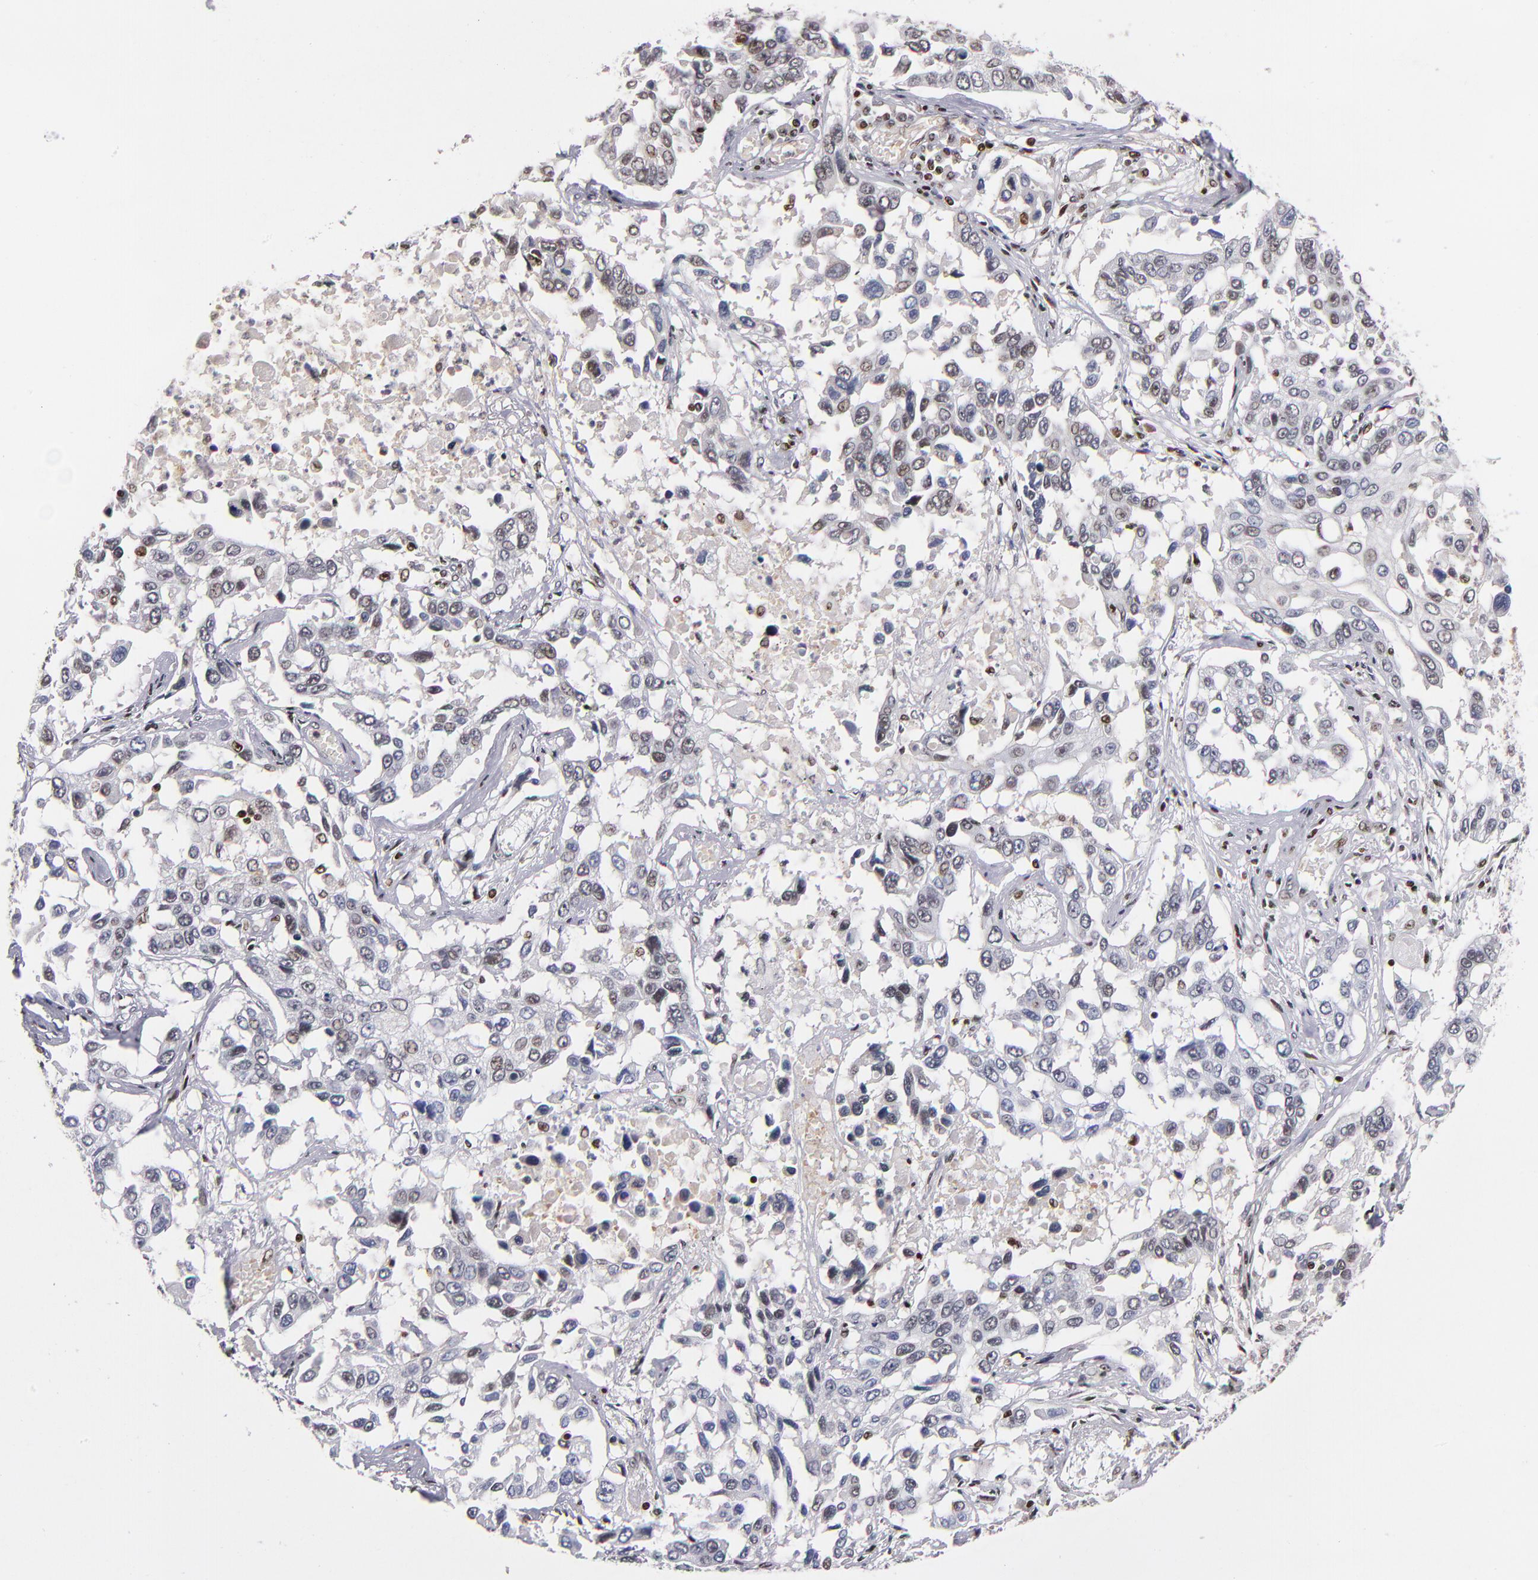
{"staining": {"intensity": "weak", "quantity": "<25%", "location": "nuclear"}, "tissue": "lung cancer", "cell_type": "Tumor cells", "image_type": "cancer", "snomed": [{"axis": "morphology", "description": "Squamous cell carcinoma, NOS"}, {"axis": "topography", "description": "Lung"}], "caption": "Micrograph shows no significant protein staining in tumor cells of lung cancer.", "gene": "KDM6A", "patient": {"sex": "male", "age": 71}}